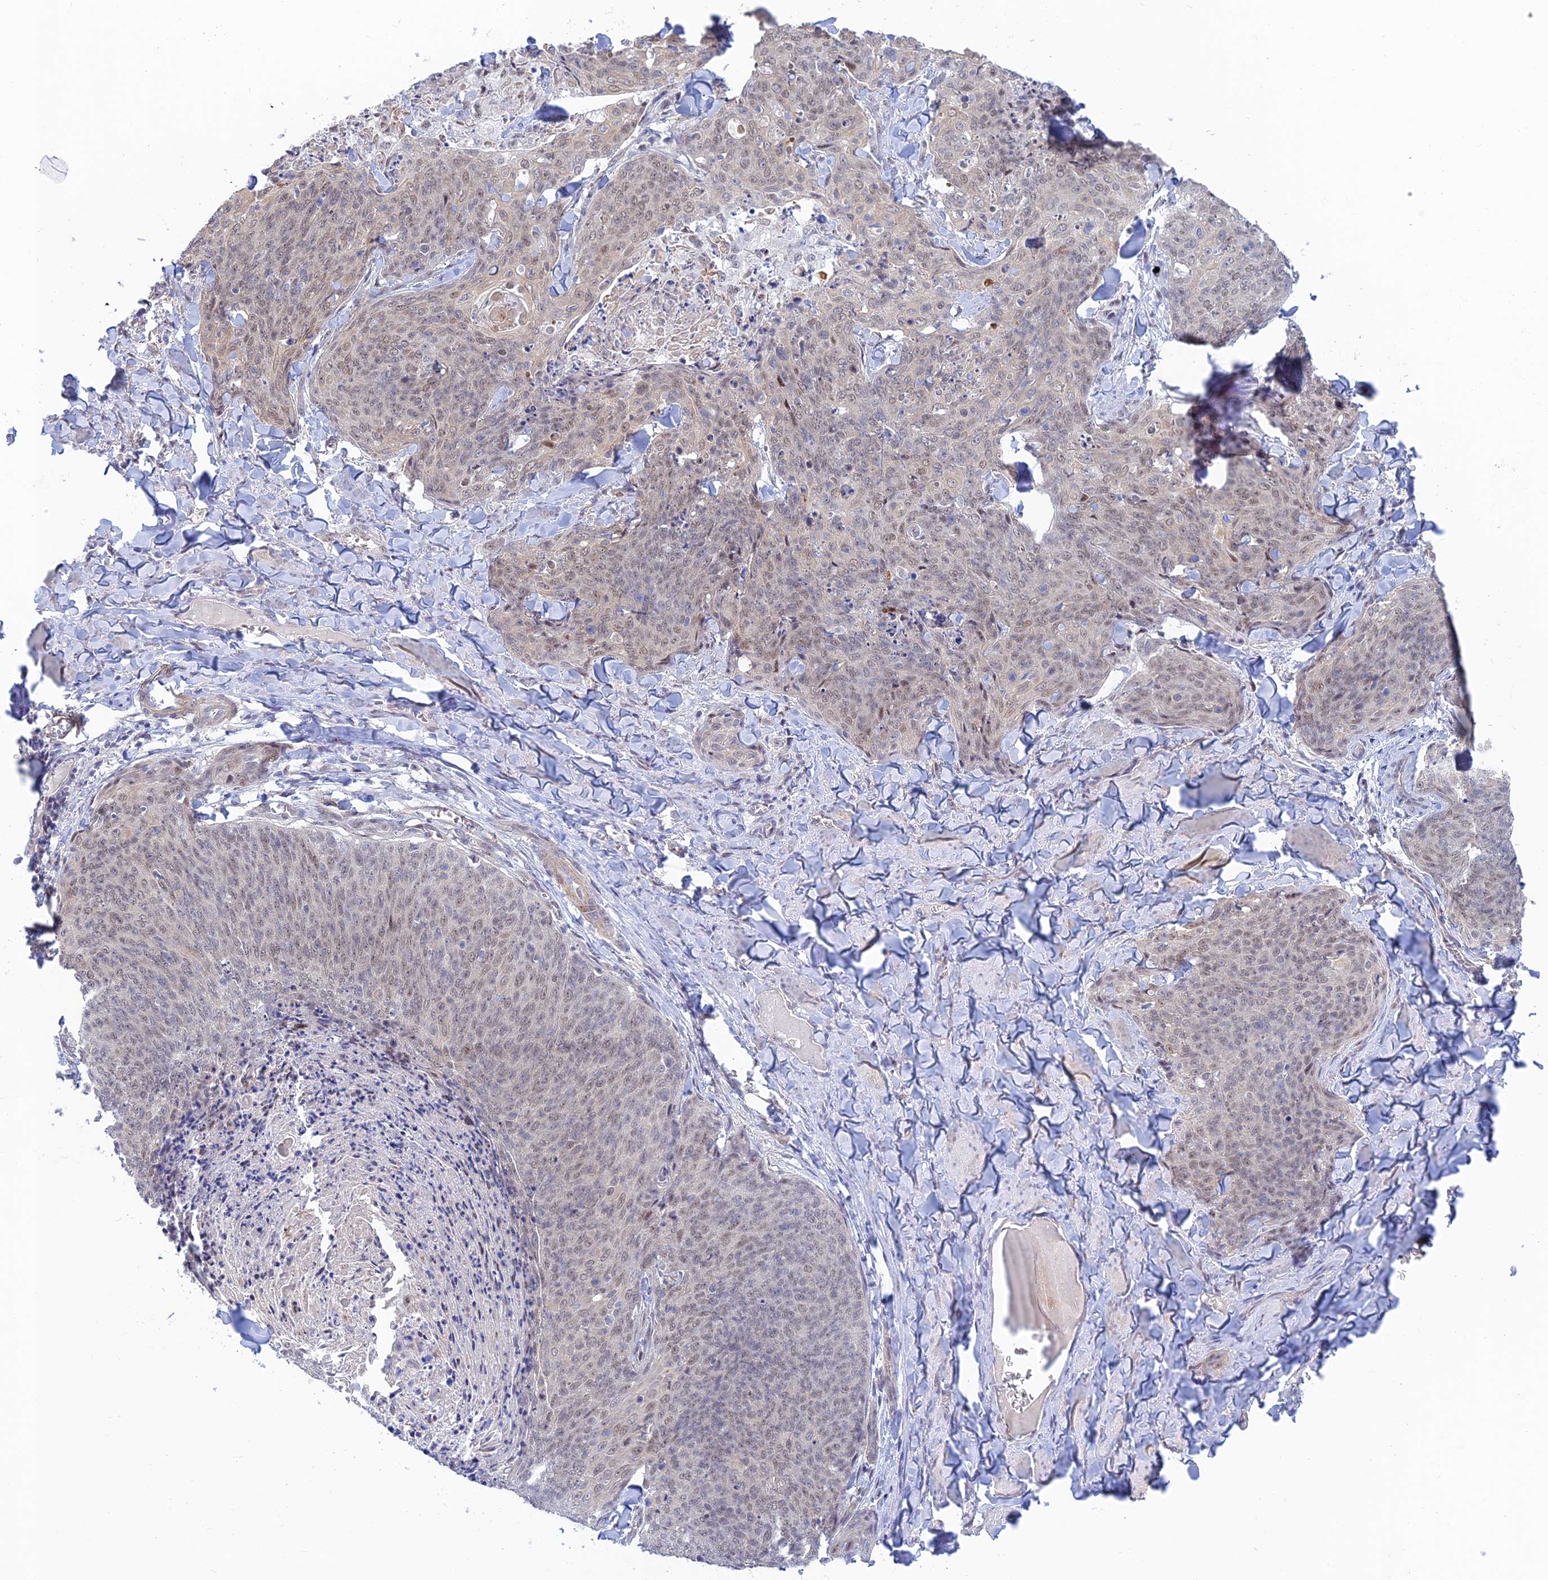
{"staining": {"intensity": "weak", "quantity": ">75%", "location": "nuclear"}, "tissue": "skin cancer", "cell_type": "Tumor cells", "image_type": "cancer", "snomed": [{"axis": "morphology", "description": "Squamous cell carcinoma, NOS"}, {"axis": "topography", "description": "Skin"}, {"axis": "topography", "description": "Vulva"}], "caption": "This photomicrograph reveals skin cancer (squamous cell carcinoma) stained with immunohistochemistry (IHC) to label a protein in brown. The nuclear of tumor cells show weak positivity for the protein. Nuclei are counter-stained blue.", "gene": "CFAP92", "patient": {"sex": "female", "age": 85}}